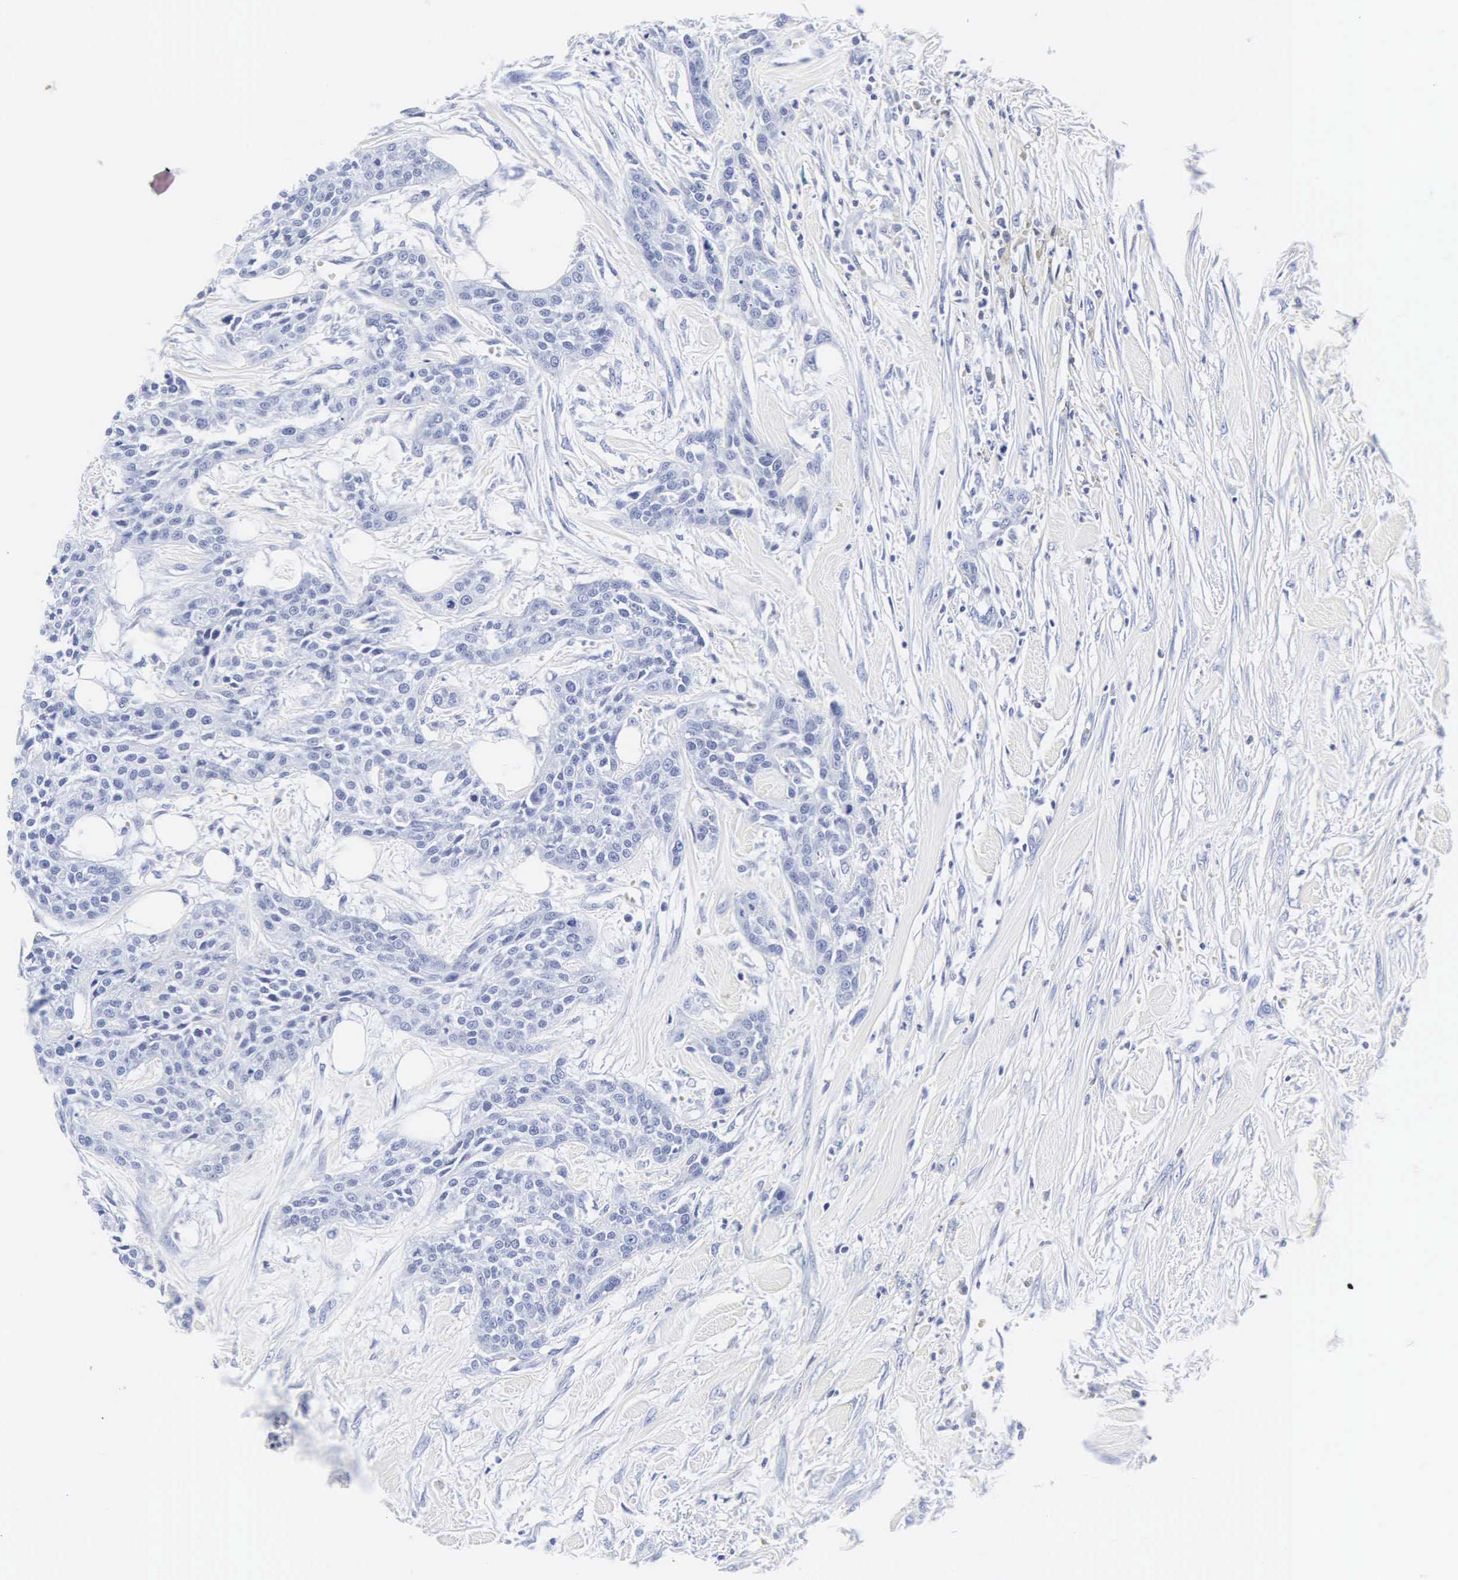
{"staining": {"intensity": "negative", "quantity": "none", "location": "none"}, "tissue": "urothelial cancer", "cell_type": "Tumor cells", "image_type": "cancer", "snomed": [{"axis": "morphology", "description": "Urothelial carcinoma, High grade"}, {"axis": "topography", "description": "Urinary bladder"}], "caption": "The immunohistochemistry (IHC) micrograph has no significant staining in tumor cells of urothelial cancer tissue. (DAB (3,3'-diaminobenzidine) immunohistochemistry with hematoxylin counter stain).", "gene": "INS", "patient": {"sex": "male", "age": 56}}